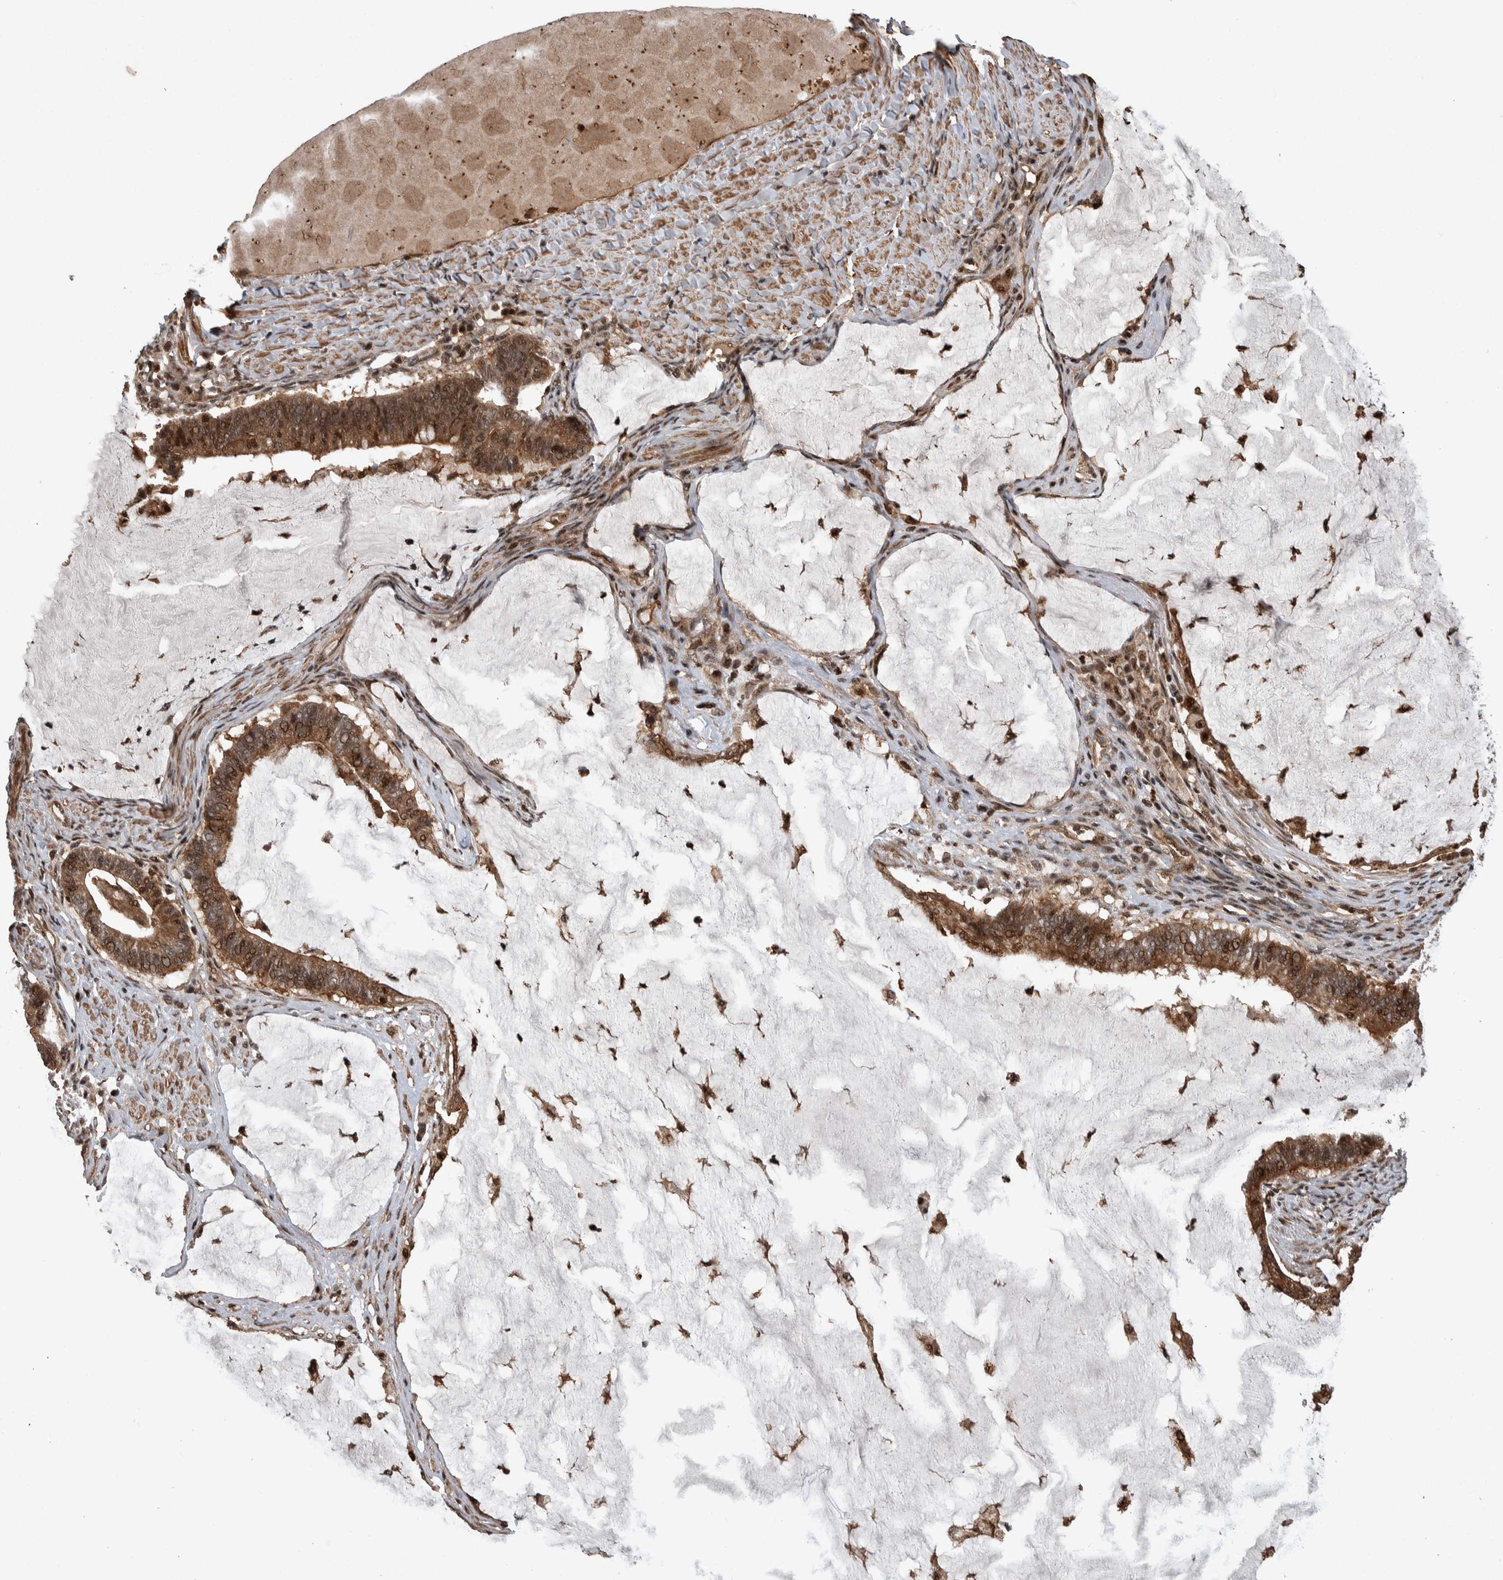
{"staining": {"intensity": "moderate", "quantity": ">75%", "location": "cytoplasmic/membranous,nuclear"}, "tissue": "ovarian cancer", "cell_type": "Tumor cells", "image_type": "cancer", "snomed": [{"axis": "morphology", "description": "Cystadenocarcinoma, mucinous, NOS"}, {"axis": "topography", "description": "Ovary"}], "caption": "Moderate cytoplasmic/membranous and nuclear protein expression is seen in about >75% of tumor cells in mucinous cystadenocarcinoma (ovarian). (IHC, brightfield microscopy, high magnification).", "gene": "ARFGEF1", "patient": {"sex": "female", "age": 61}}